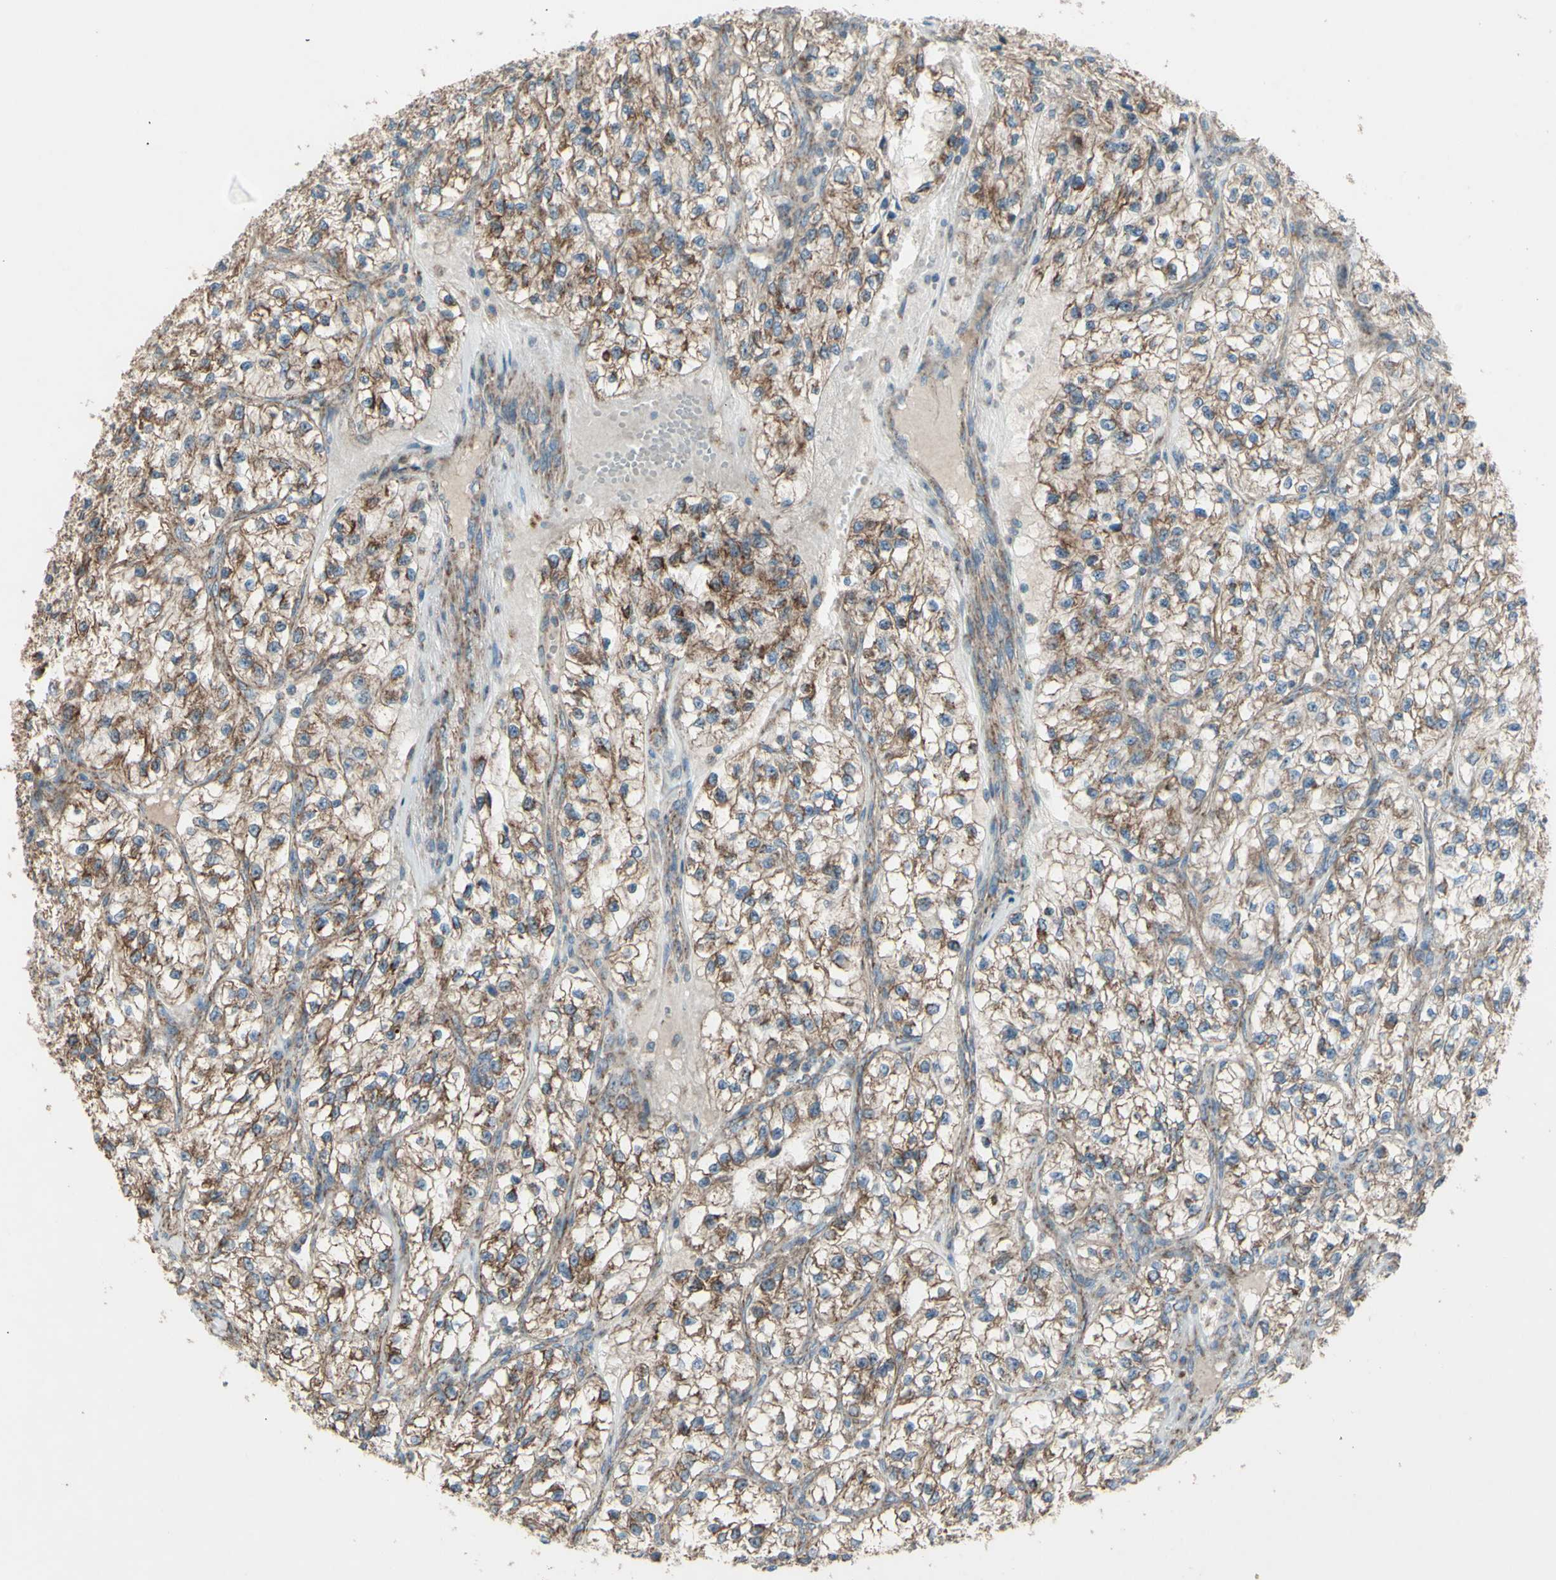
{"staining": {"intensity": "moderate", "quantity": ">75%", "location": "cytoplasmic/membranous"}, "tissue": "renal cancer", "cell_type": "Tumor cells", "image_type": "cancer", "snomed": [{"axis": "morphology", "description": "Adenocarcinoma, NOS"}, {"axis": "topography", "description": "Kidney"}], "caption": "A brown stain labels moderate cytoplasmic/membranous staining of a protein in human renal cancer (adenocarcinoma) tumor cells.", "gene": "RHOT1", "patient": {"sex": "female", "age": 57}}